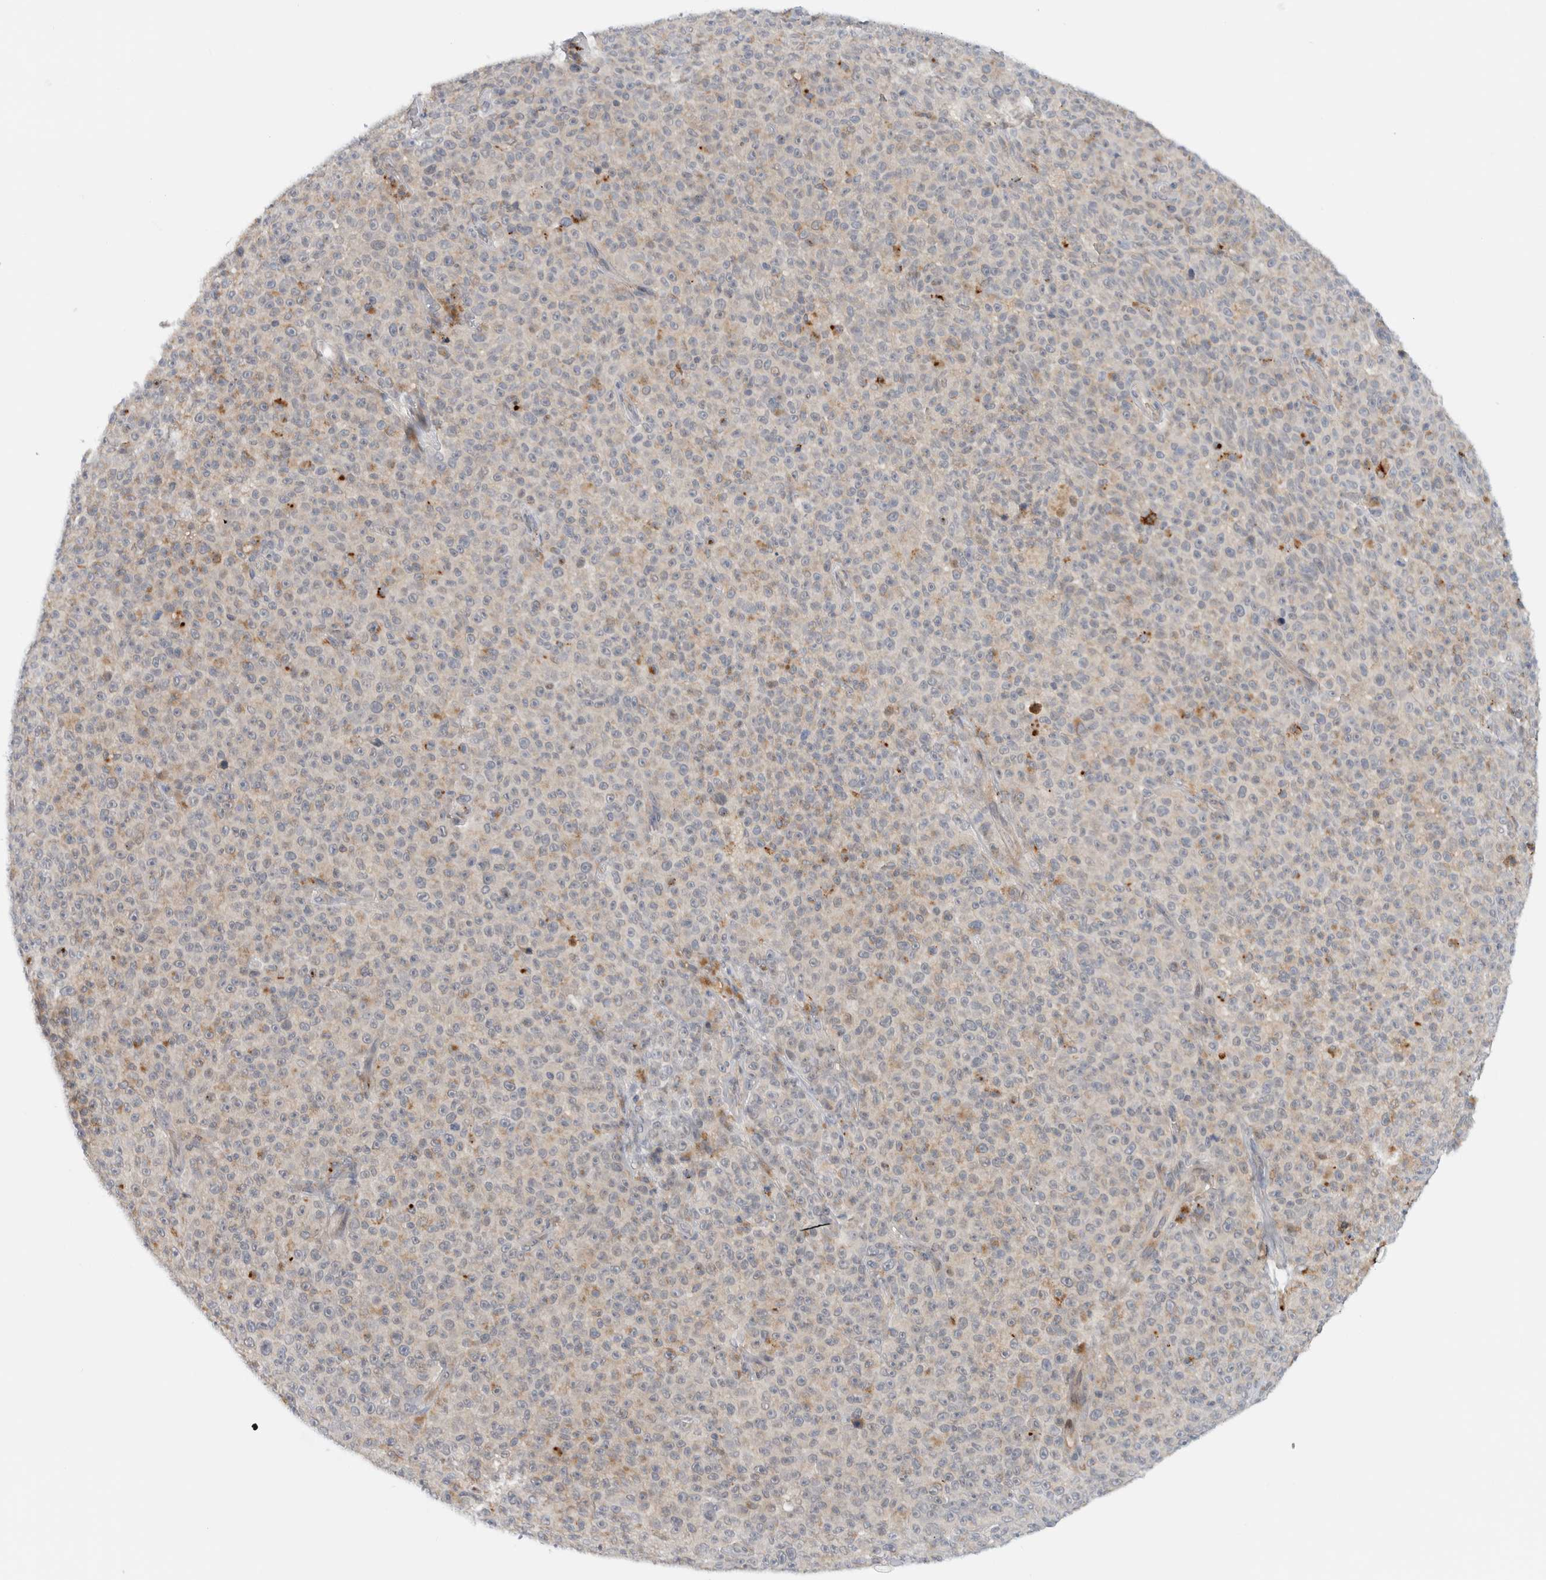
{"staining": {"intensity": "weak", "quantity": "<25%", "location": "nuclear"}, "tissue": "melanoma", "cell_type": "Tumor cells", "image_type": "cancer", "snomed": [{"axis": "morphology", "description": "Malignant melanoma, NOS"}, {"axis": "topography", "description": "Skin"}], "caption": "Immunohistochemistry (IHC) micrograph of melanoma stained for a protein (brown), which shows no expression in tumor cells.", "gene": "NCR3LG1", "patient": {"sex": "female", "age": 82}}